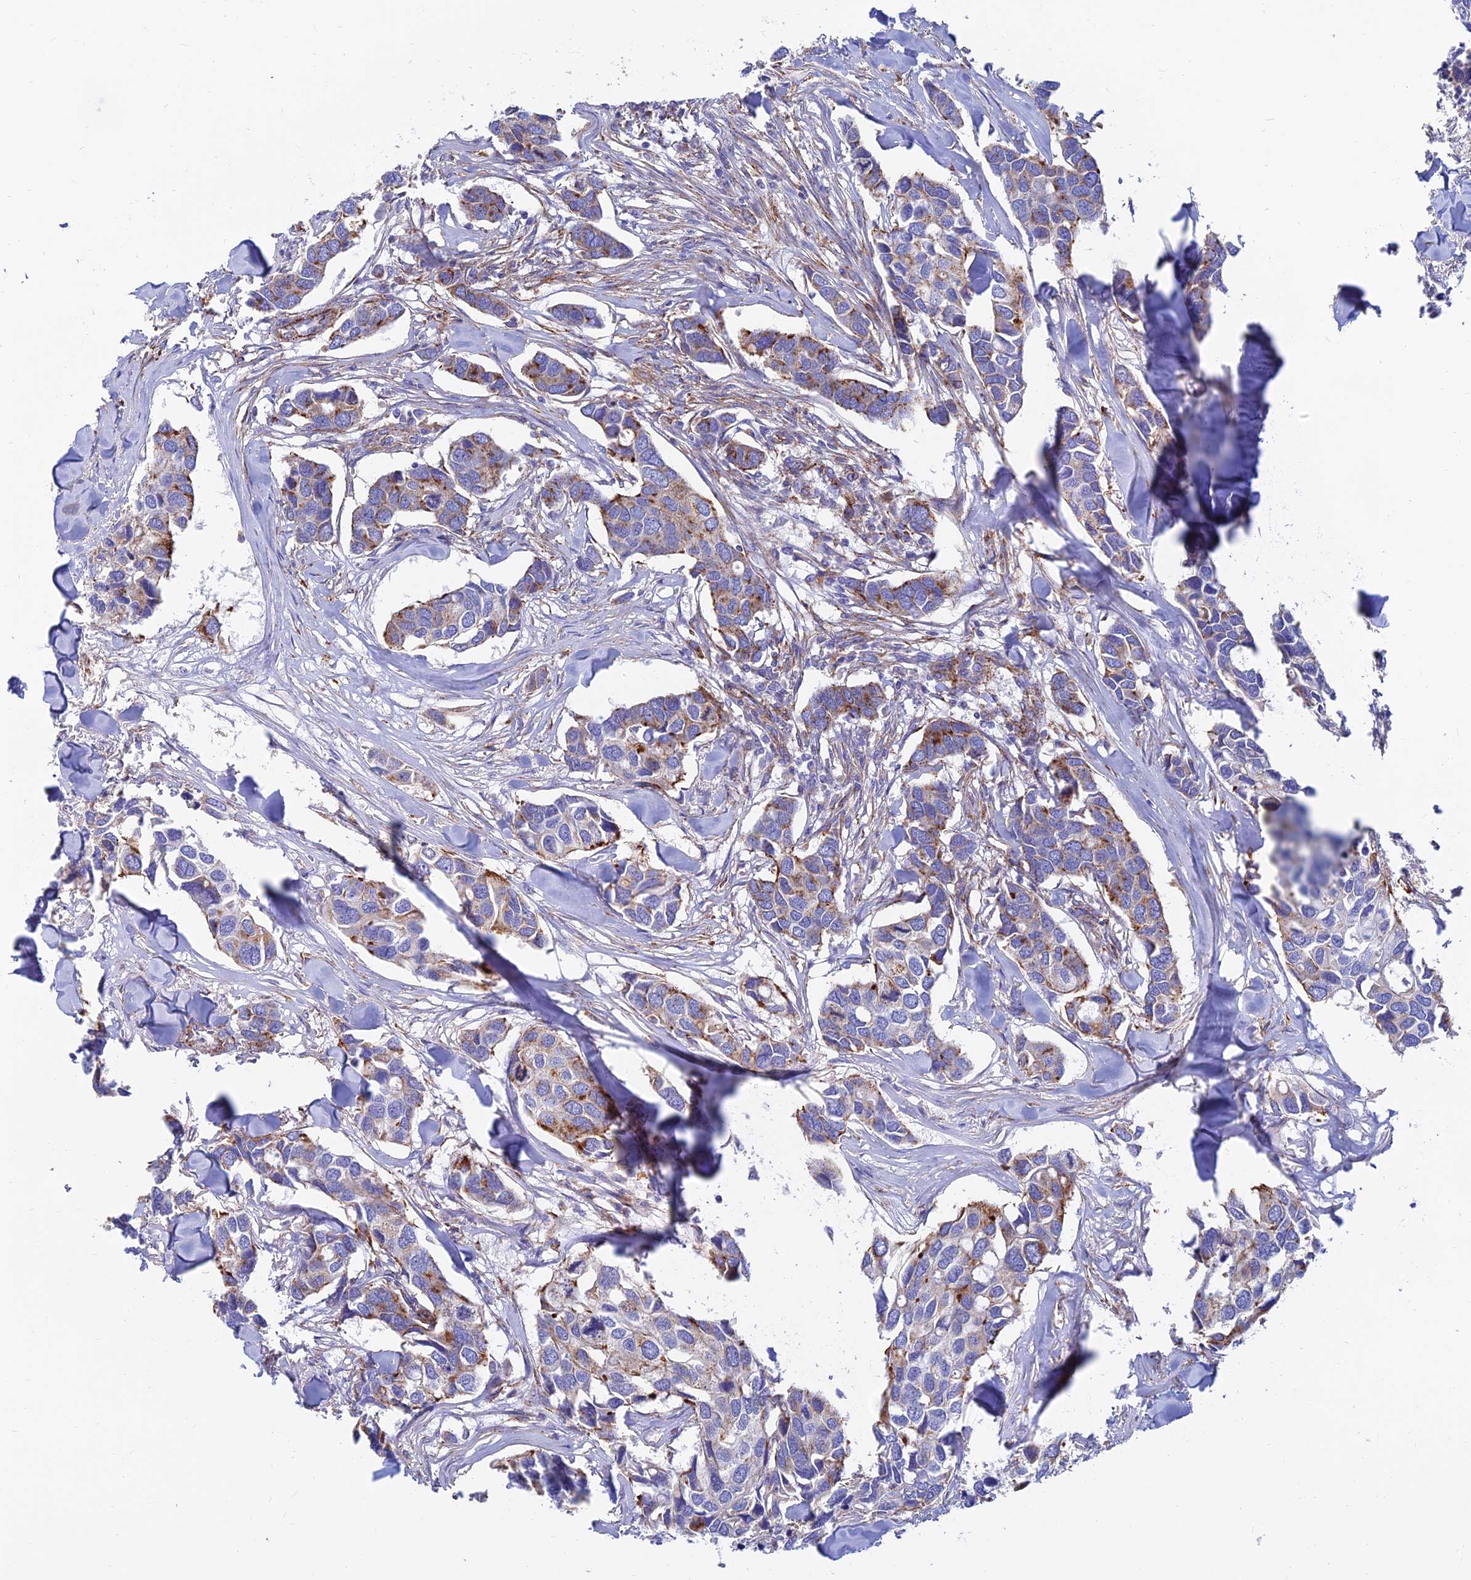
{"staining": {"intensity": "moderate", "quantity": "25%-75%", "location": "cytoplasmic/membranous"}, "tissue": "breast cancer", "cell_type": "Tumor cells", "image_type": "cancer", "snomed": [{"axis": "morphology", "description": "Duct carcinoma"}, {"axis": "topography", "description": "Breast"}], "caption": "Tumor cells reveal moderate cytoplasmic/membranous staining in approximately 25%-75% of cells in breast intraductal carcinoma.", "gene": "SPNS1", "patient": {"sex": "female", "age": 83}}